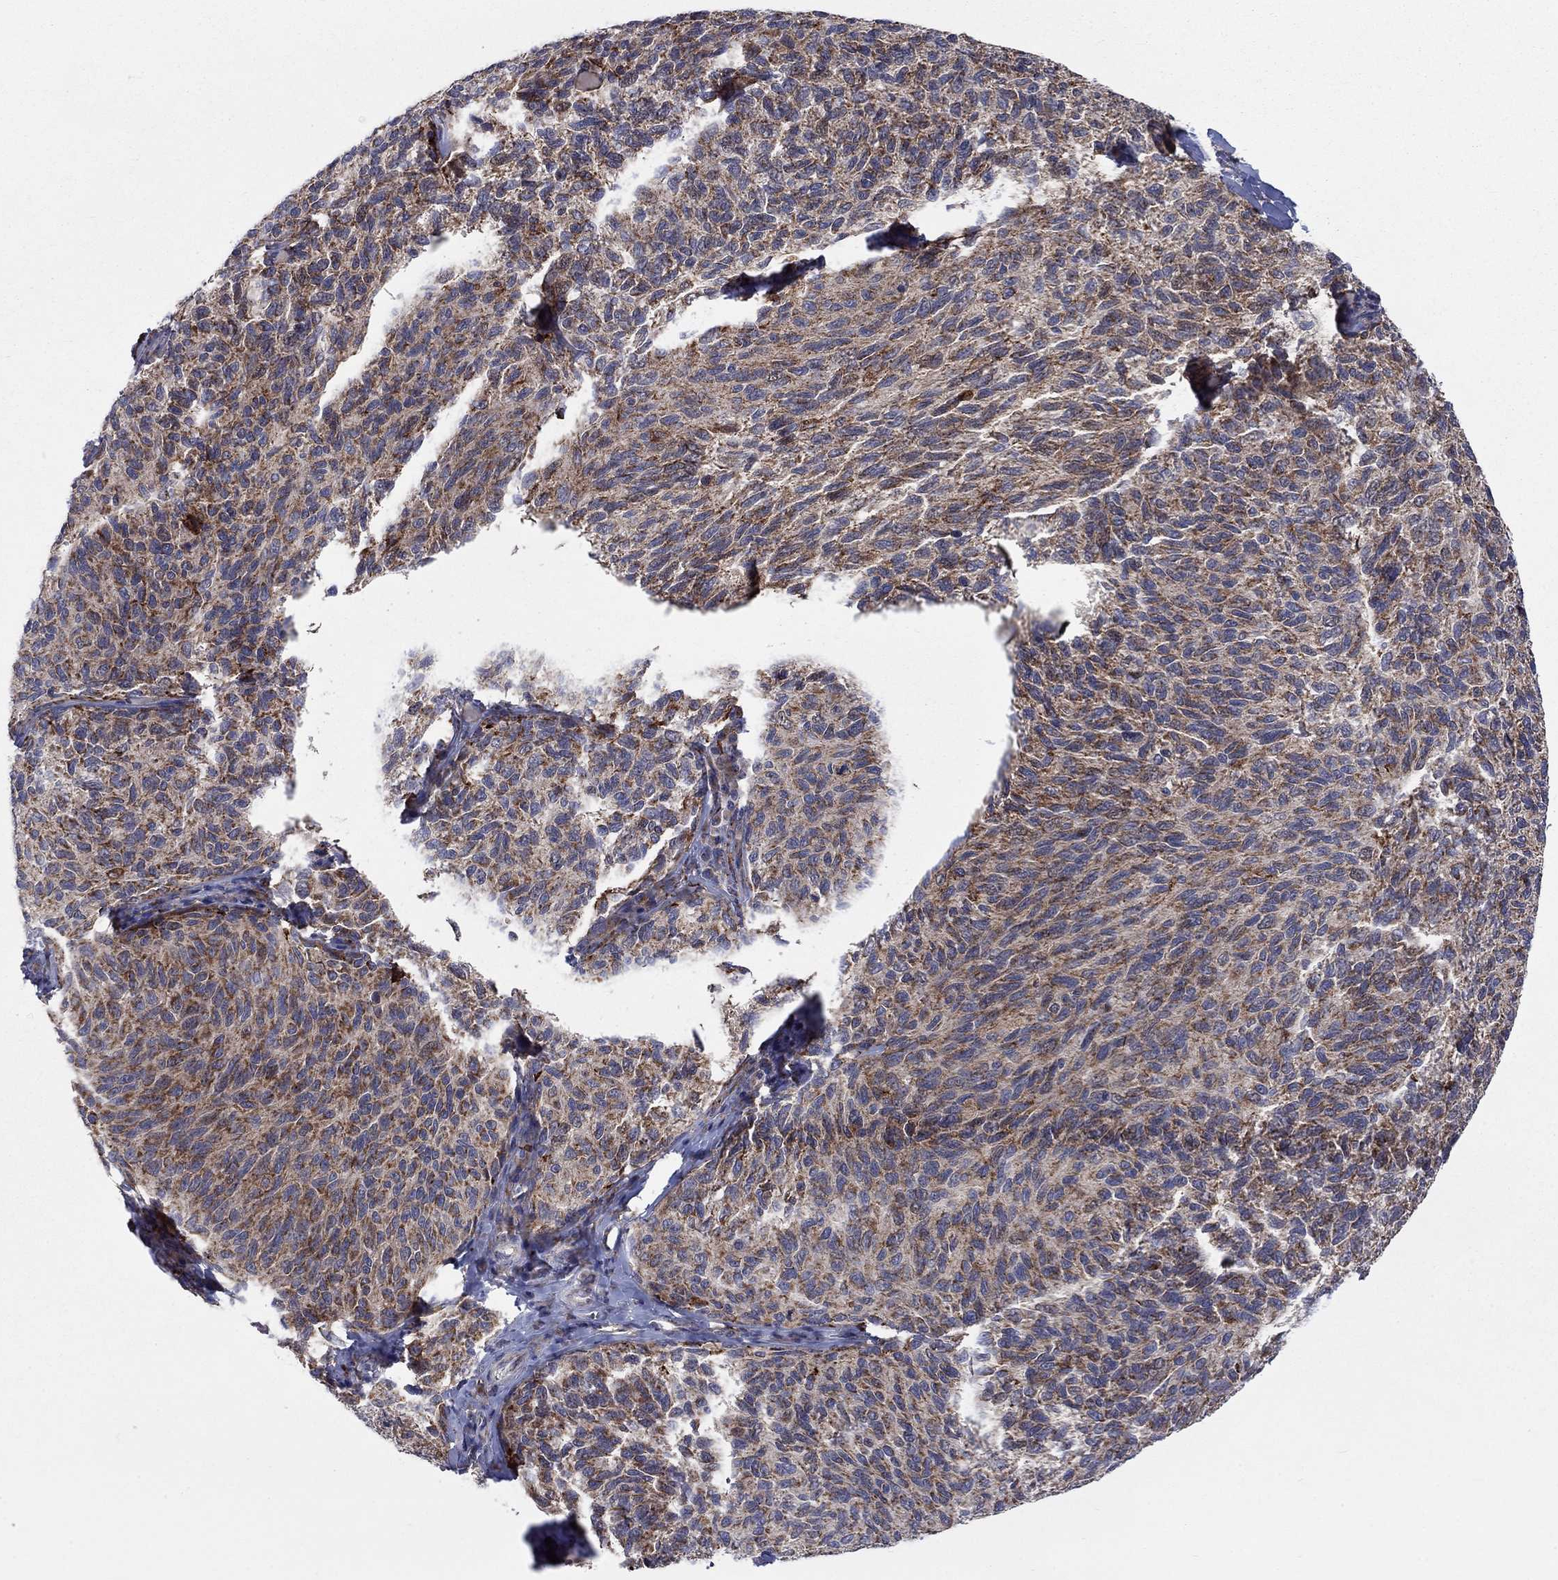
{"staining": {"intensity": "moderate", "quantity": ">75%", "location": "cytoplasmic/membranous"}, "tissue": "melanoma", "cell_type": "Tumor cells", "image_type": "cancer", "snomed": [{"axis": "morphology", "description": "Malignant melanoma, NOS"}, {"axis": "topography", "description": "Skin"}], "caption": "Approximately >75% of tumor cells in human melanoma reveal moderate cytoplasmic/membranous protein expression as visualized by brown immunohistochemical staining.", "gene": "SLC35F2", "patient": {"sex": "female", "age": 73}}